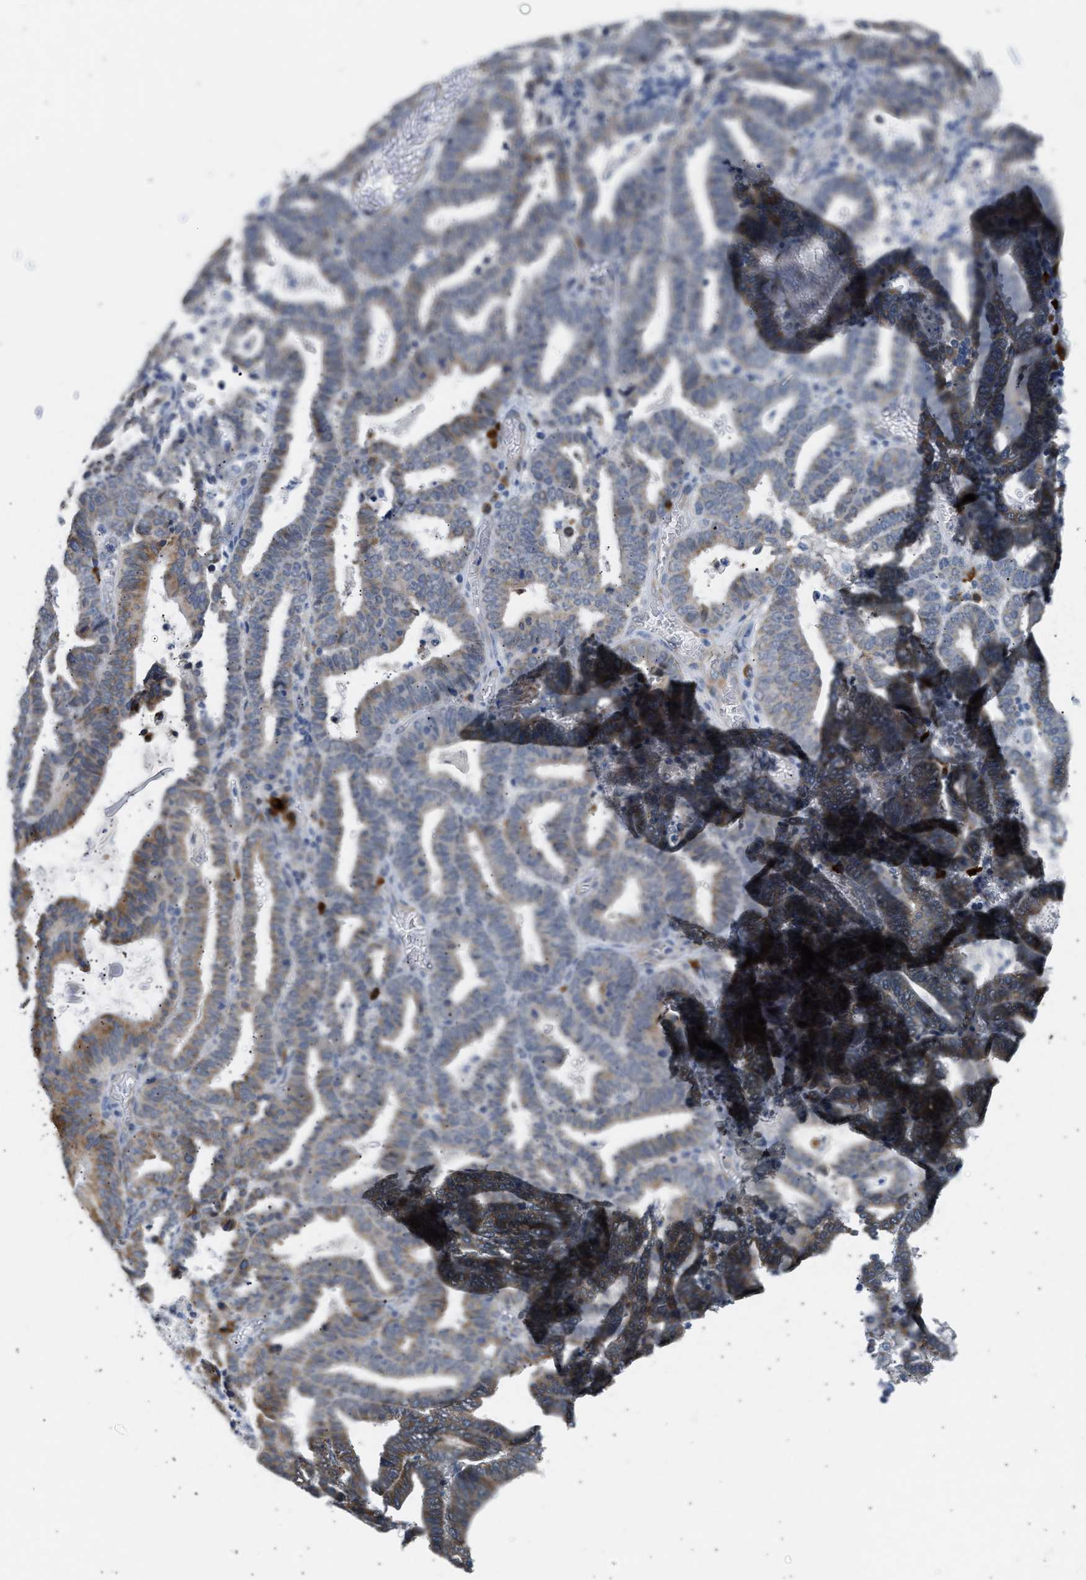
{"staining": {"intensity": "moderate", "quantity": ">75%", "location": "cytoplasmic/membranous"}, "tissue": "endometrial cancer", "cell_type": "Tumor cells", "image_type": "cancer", "snomed": [{"axis": "morphology", "description": "Adenocarcinoma, NOS"}, {"axis": "topography", "description": "Uterus"}], "caption": "Protein expression analysis of human endometrial cancer (adenocarcinoma) reveals moderate cytoplasmic/membranous staining in approximately >75% of tumor cells.", "gene": "KCNC2", "patient": {"sex": "female", "age": 83}}